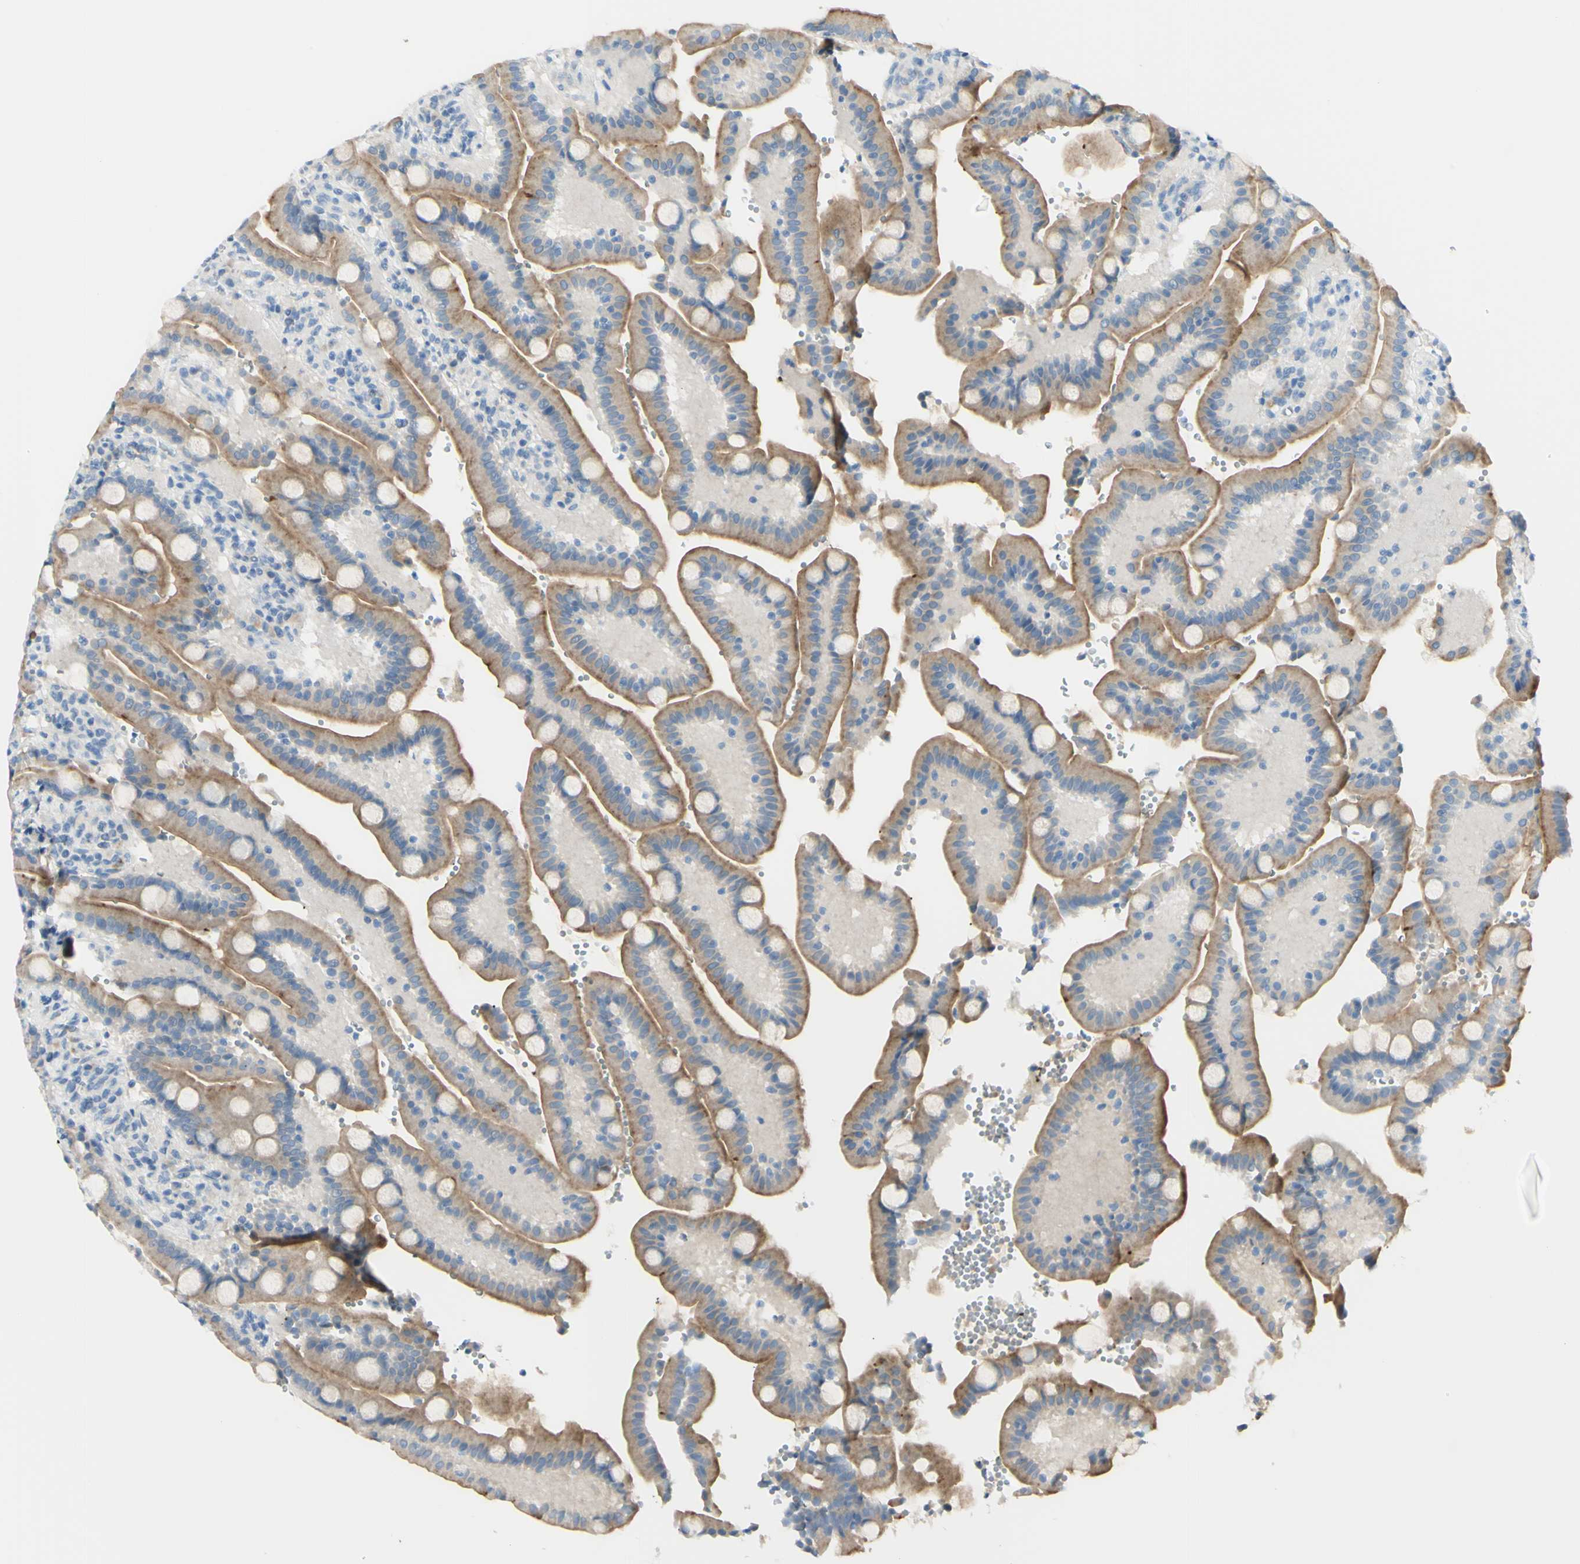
{"staining": {"intensity": "moderate", "quantity": ">75%", "location": "cytoplasmic/membranous"}, "tissue": "duodenum", "cell_type": "Glandular cells", "image_type": "normal", "snomed": [{"axis": "morphology", "description": "Normal tissue, NOS"}, {"axis": "topography", "description": "Small intestine, NOS"}], "caption": "Immunohistochemistry (DAB) staining of unremarkable duodenum demonstrates moderate cytoplasmic/membranous protein staining in about >75% of glandular cells.", "gene": "FOLH1", "patient": {"sex": "female", "age": 71}}